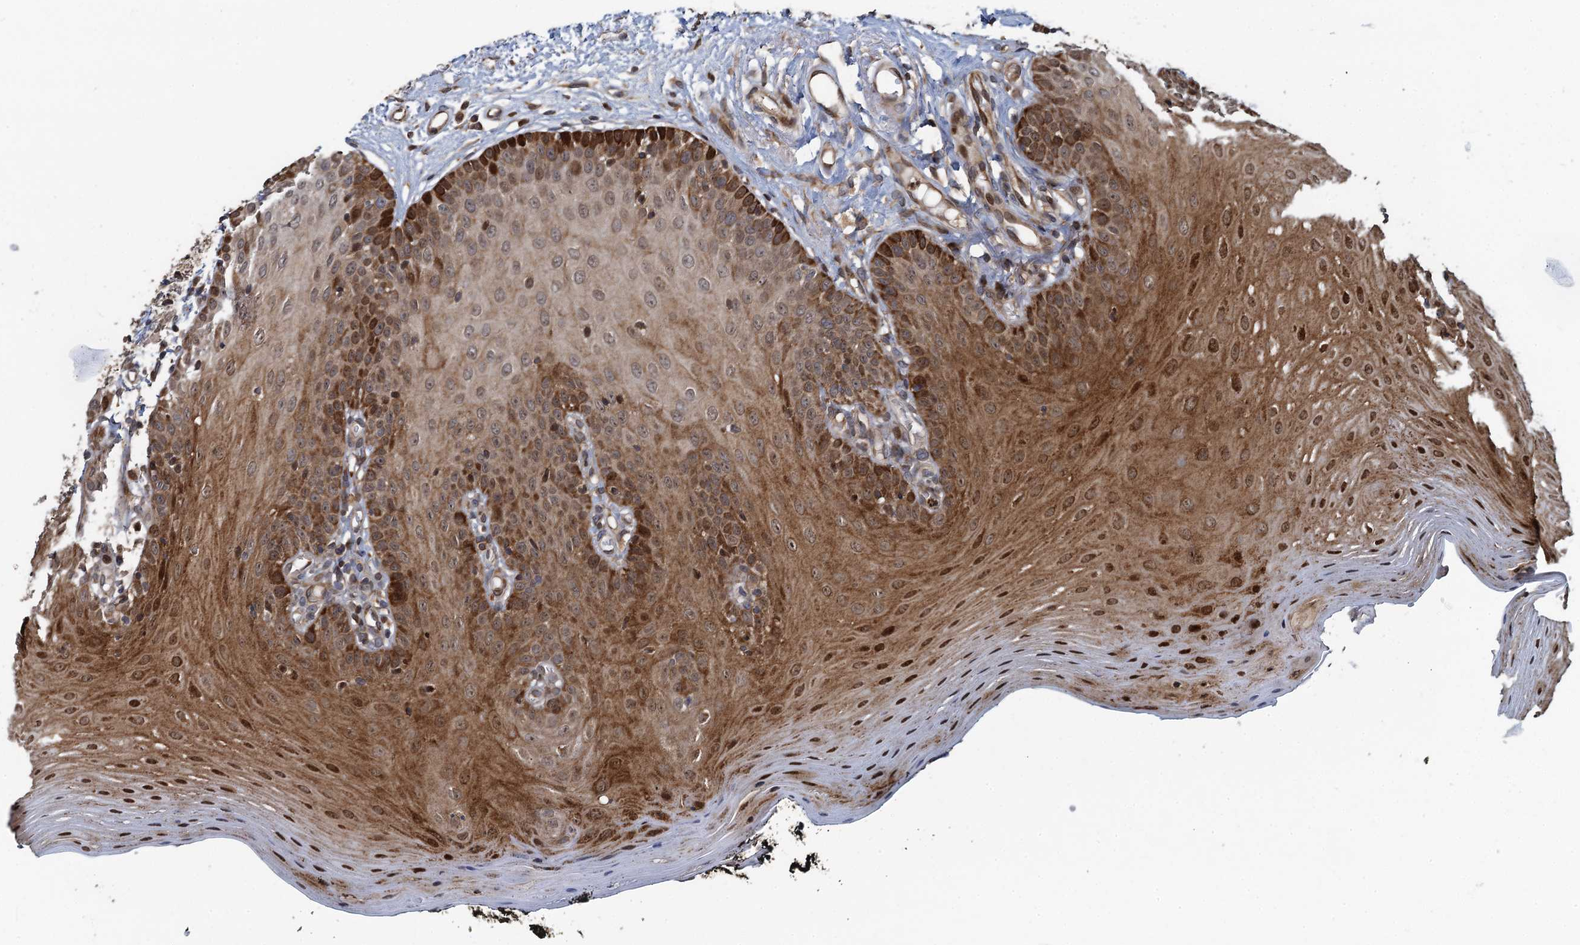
{"staining": {"intensity": "strong", "quantity": "25%-75%", "location": "cytoplasmic/membranous,nuclear"}, "tissue": "oral mucosa", "cell_type": "Squamous epithelial cells", "image_type": "normal", "snomed": [{"axis": "morphology", "description": "Normal tissue, NOS"}, {"axis": "topography", "description": "Oral tissue"}], "caption": "Immunohistochemistry photomicrograph of normal oral mucosa: oral mucosa stained using IHC reveals high levels of strong protein expression localized specifically in the cytoplasmic/membranous,nuclear of squamous epithelial cells, appearing as a cytoplasmic/membranous,nuclear brown color.", "gene": "ATOSA", "patient": {"sex": "male", "age": 74}}